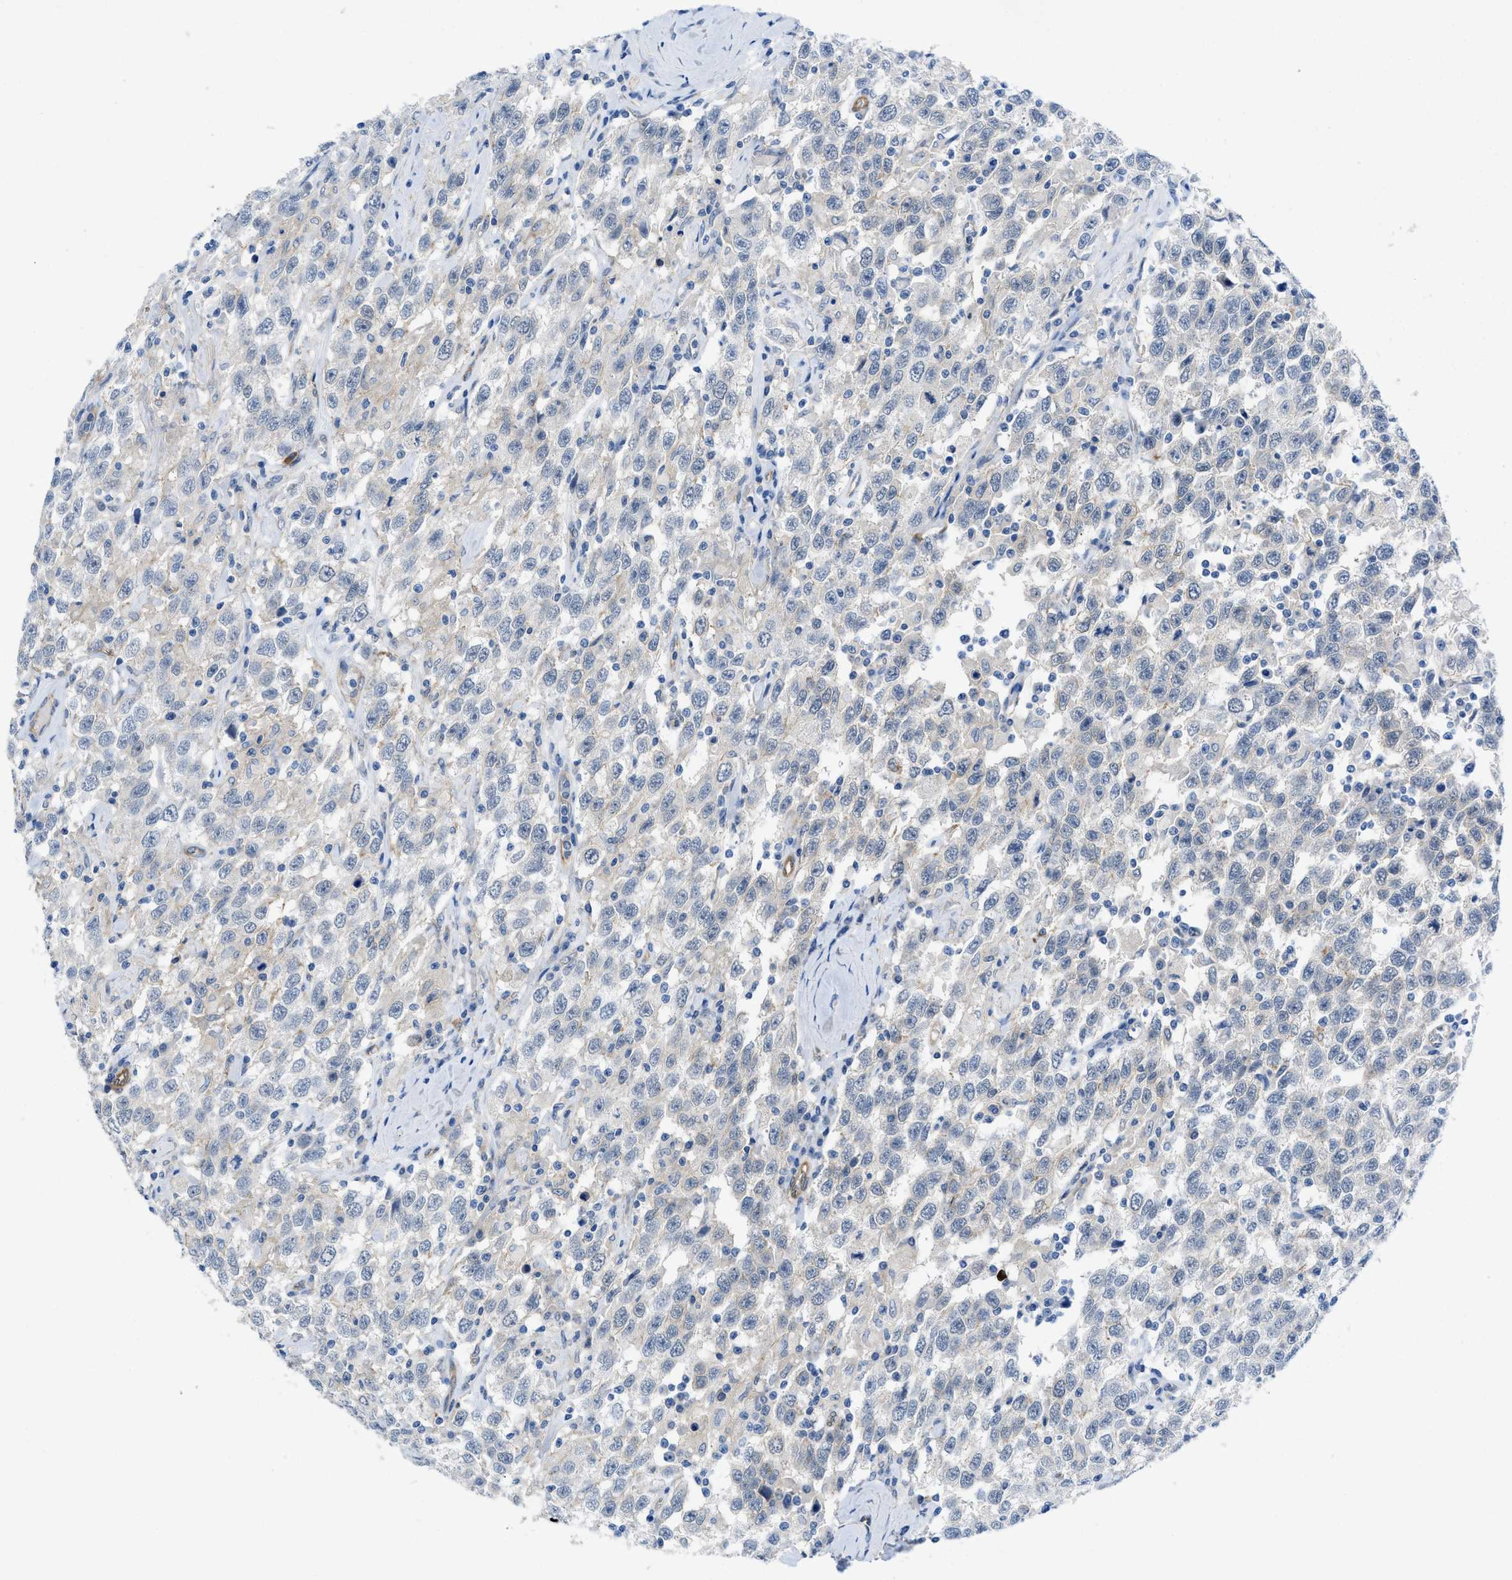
{"staining": {"intensity": "negative", "quantity": "none", "location": "none"}, "tissue": "testis cancer", "cell_type": "Tumor cells", "image_type": "cancer", "snomed": [{"axis": "morphology", "description": "Seminoma, NOS"}, {"axis": "topography", "description": "Testis"}], "caption": "This is an IHC micrograph of human seminoma (testis). There is no positivity in tumor cells.", "gene": "PDLIM5", "patient": {"sex": "male", "age": 41}}